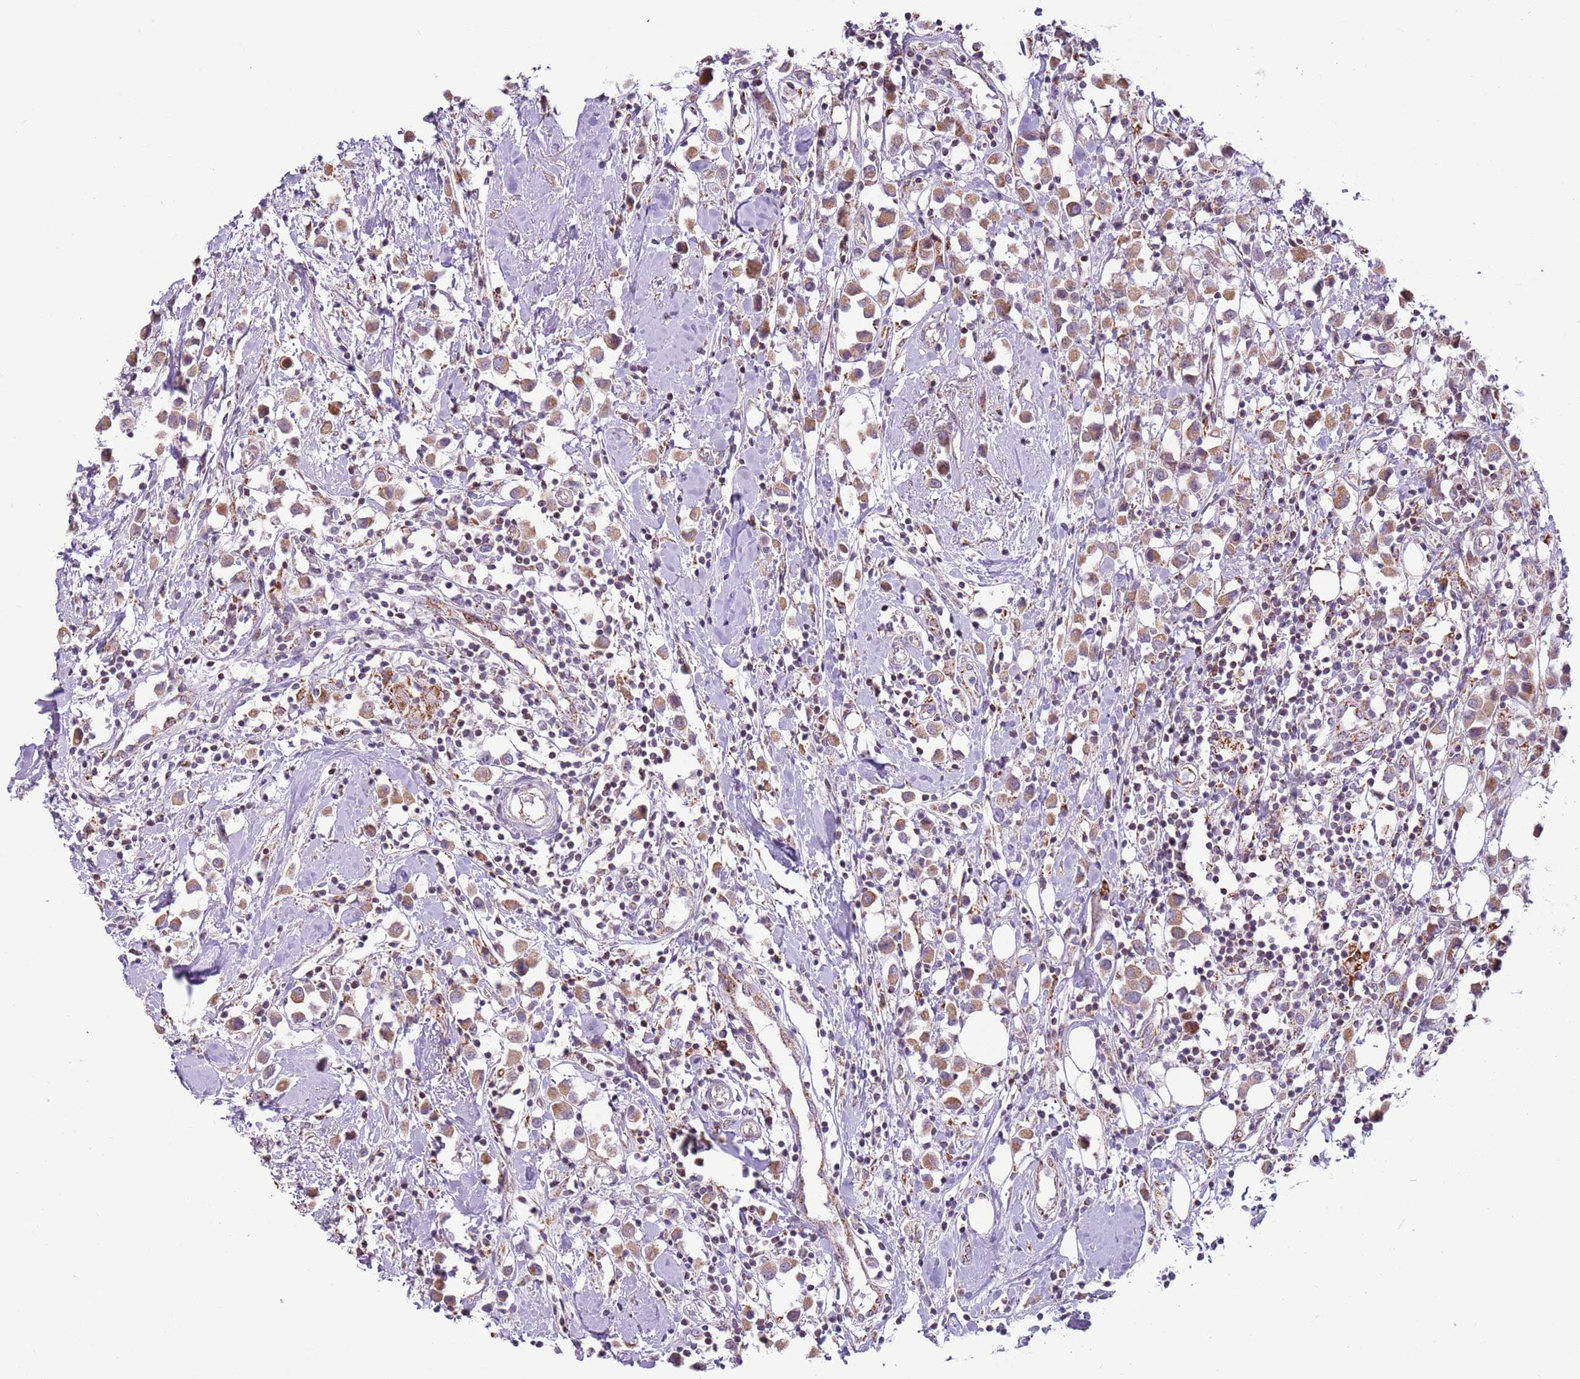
{"staining": {"intensity": "moderate", "quantity": ">75%", "location": "cytoplasmic/membranous"}, "tissue": "breast cancer", "cell_type": "Tumor cells", "image_type": "cancer", "snomed": [{"axis": "morphology", "description": "Duct carcinoma"}, {"axis": "topography", "description": "Breast"}], "caption": "A photomicrograph of human breast cancer stained for a protein exhibits moderate cytoplasmic/membranous brown staining in tumor cells.", "gene": "MLLT11", "patient": {"sex": "female", "age": 61}}